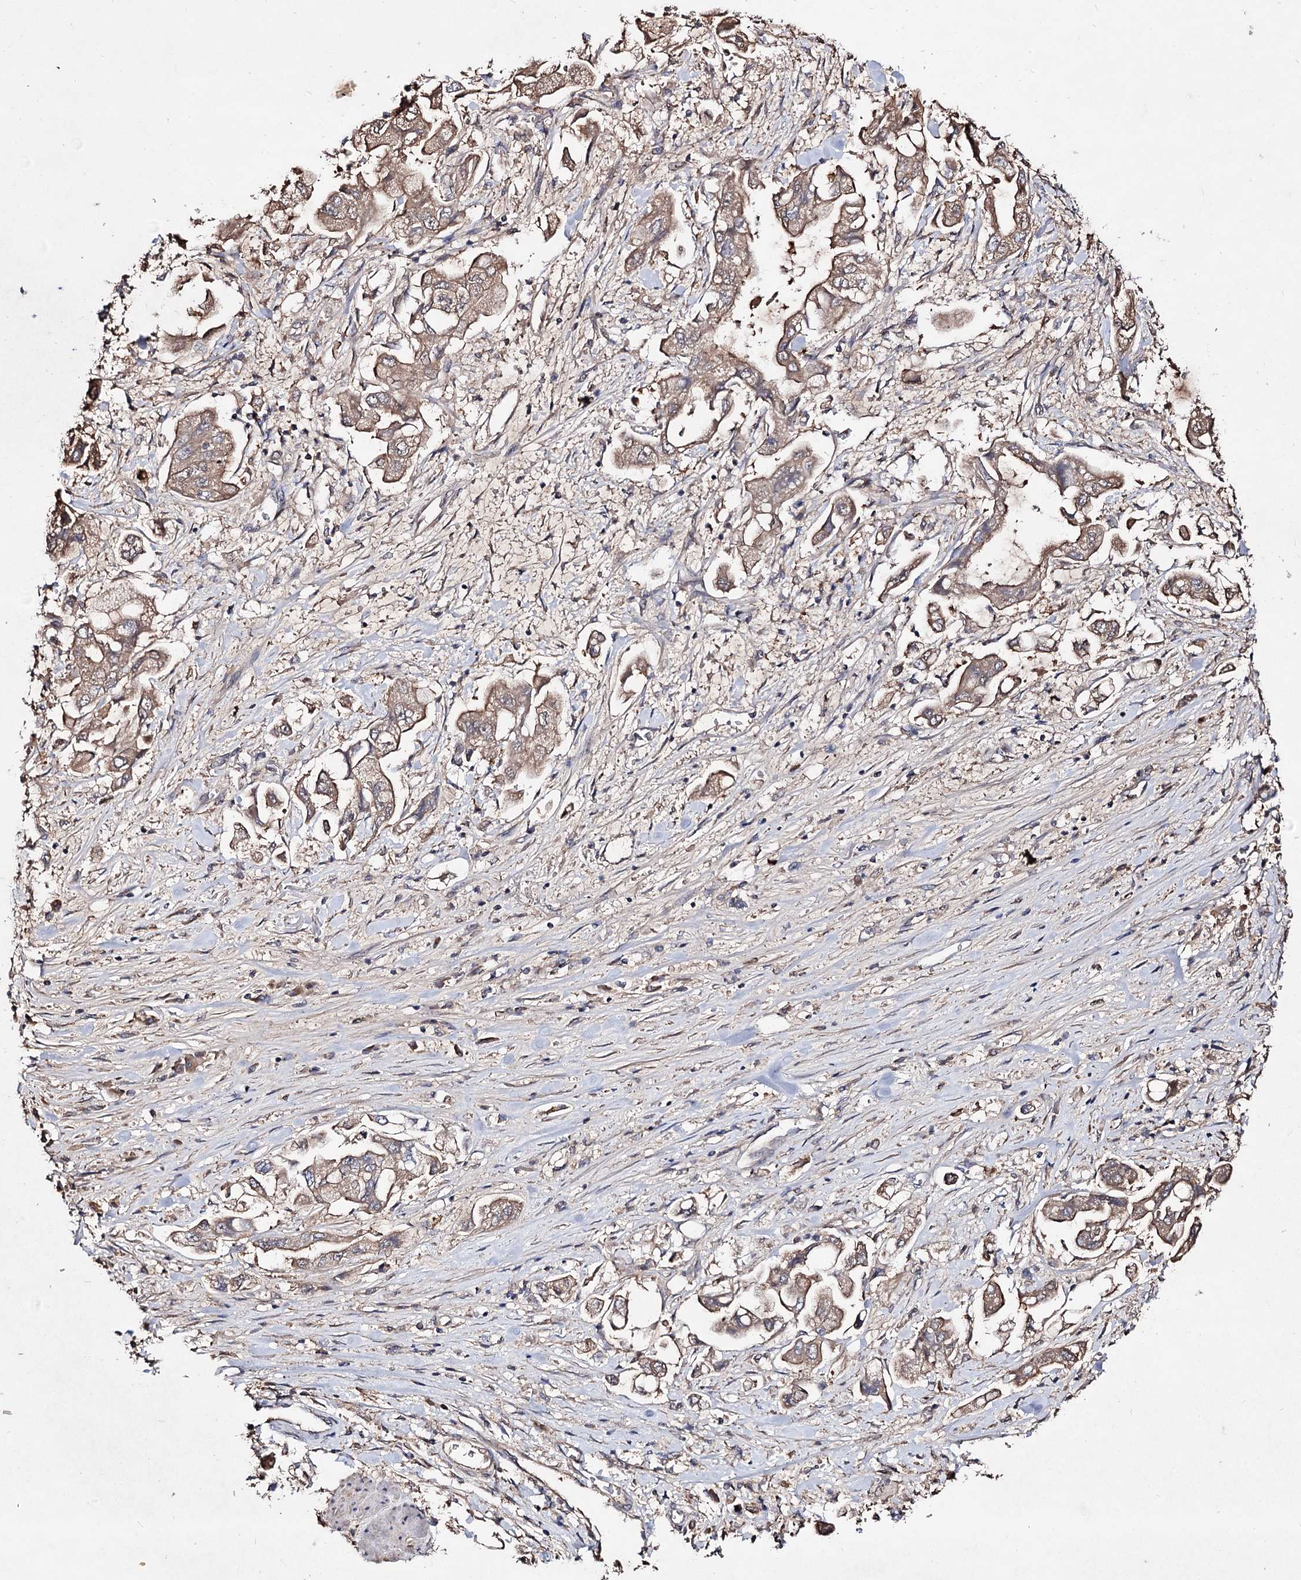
{"staining": {"intensity": "moderate", "quantity": ">75%", "location": "cytoplasmic/membranous"}, "tissue": "stomach cancer", "cell_type": "Tumor cells", "image_type": "cancer", "snomed": [{"axis": "morphology", "description": "Adenocarcinoma, NOS"}, {"axis": "topography", "description": "Stomach"}], "caption": "IHC micrograph of neoplastic tissue: human stomach adenocarcinoma stained using immunohistochemistry displays medium levels of moderate protein expression localized specifically in the cytoplasmic/membranous of tumor cells, appearing as a cytoplasmic/membranous brown color.", "gene": "ARFIP2", "patient": {"sex": "male", "age": 62}}